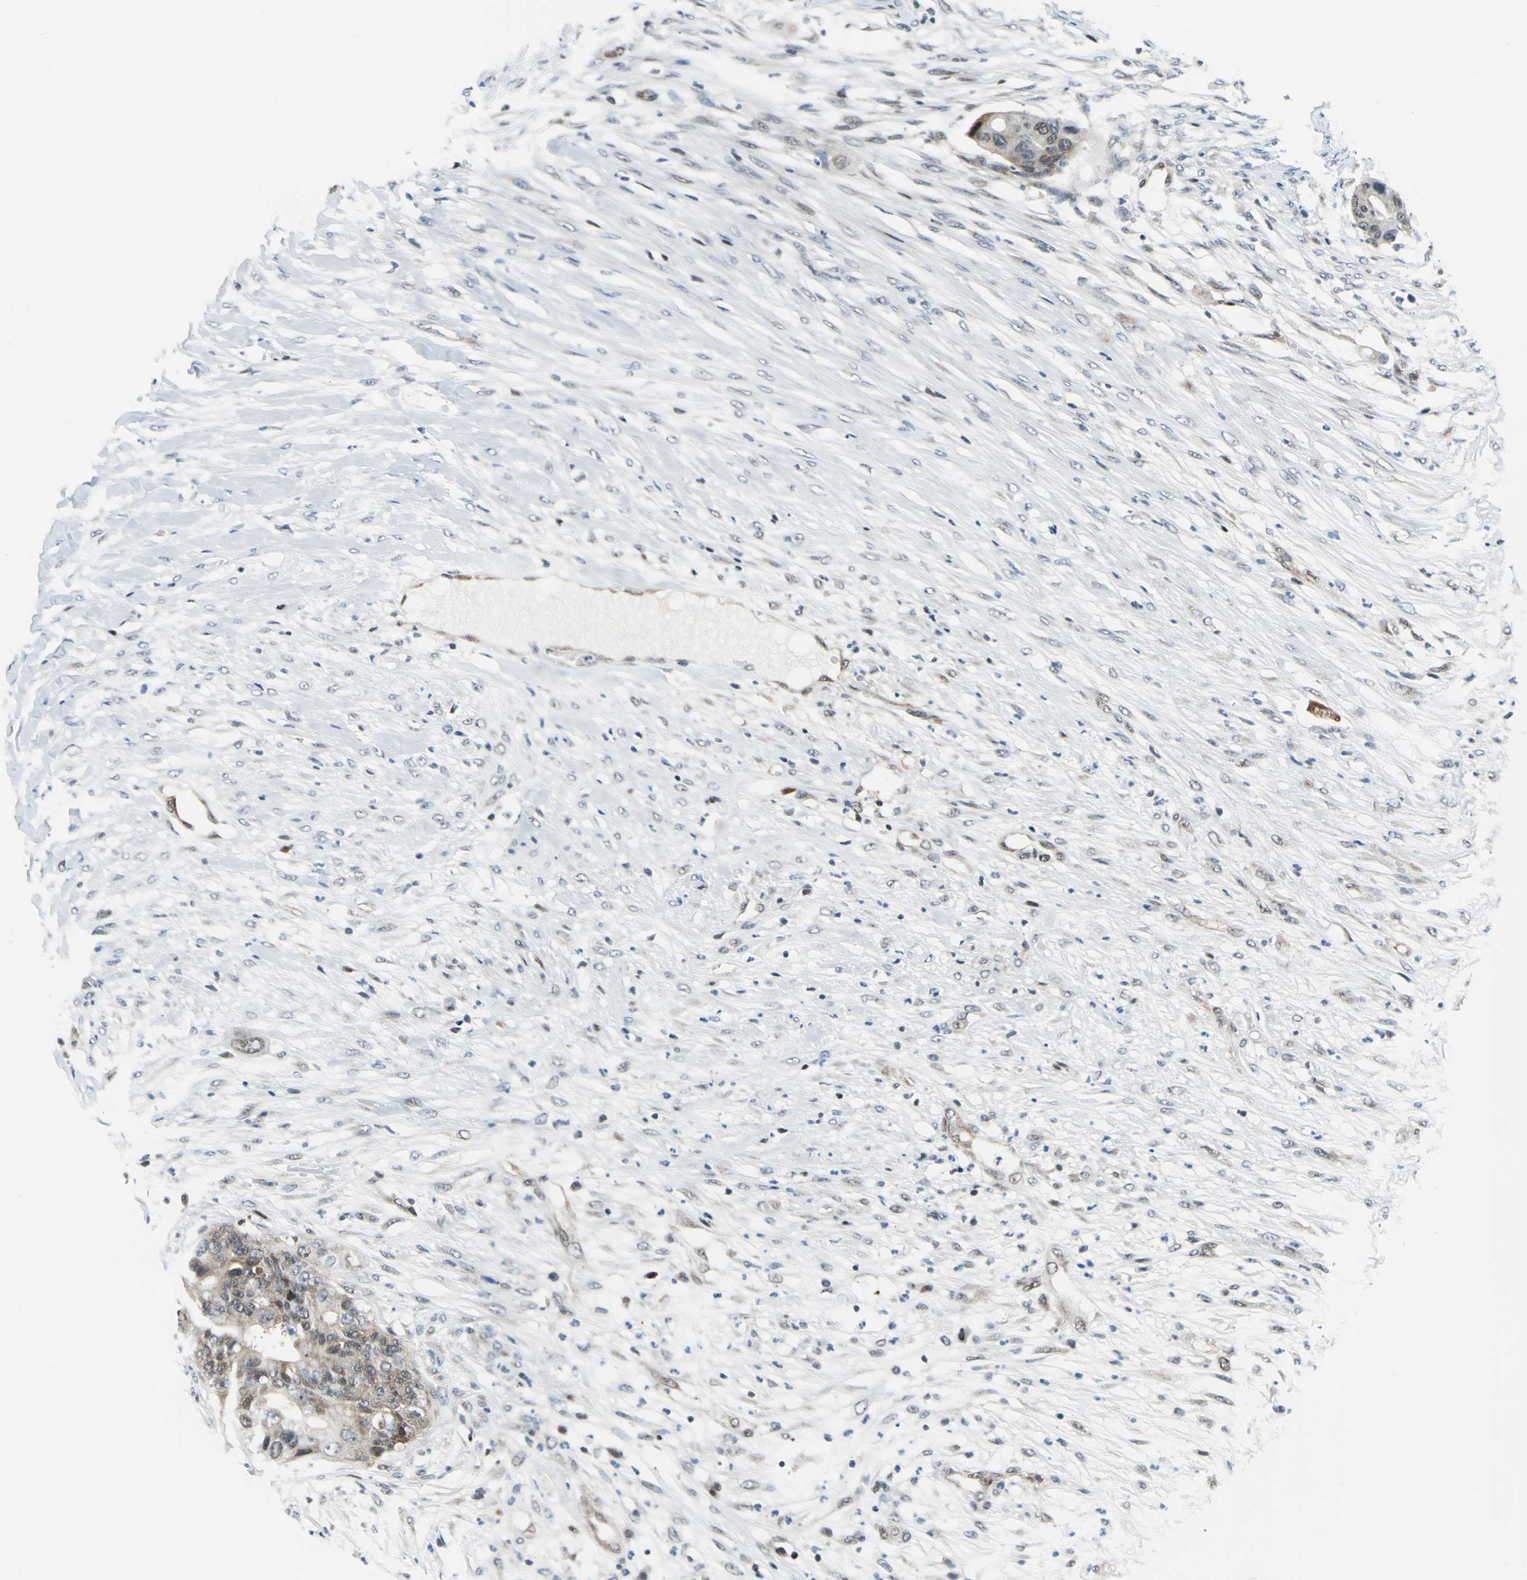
{"staining": {"intensity": "moderate", "quantity": "25%-75%", "location": "cytoplasmic/membranous"}, "tissue": "colorectal cancer", "cell_type": "Tumor cells", "image_type": "cancer", "snomed": [{"axis": "morphology", "description": "Adenocarcinoma, NOS"}, {"axis": "topography", "description": "Colon"}], "caption": "The histopathology image shows staining of colorectal adenocarcinoma, revealing moderate cytoplasmic/membranous protein expression (brown color) within tumor cells.", "gene": "POLR3K", "patient": {"sex": "female", "age": 57}}